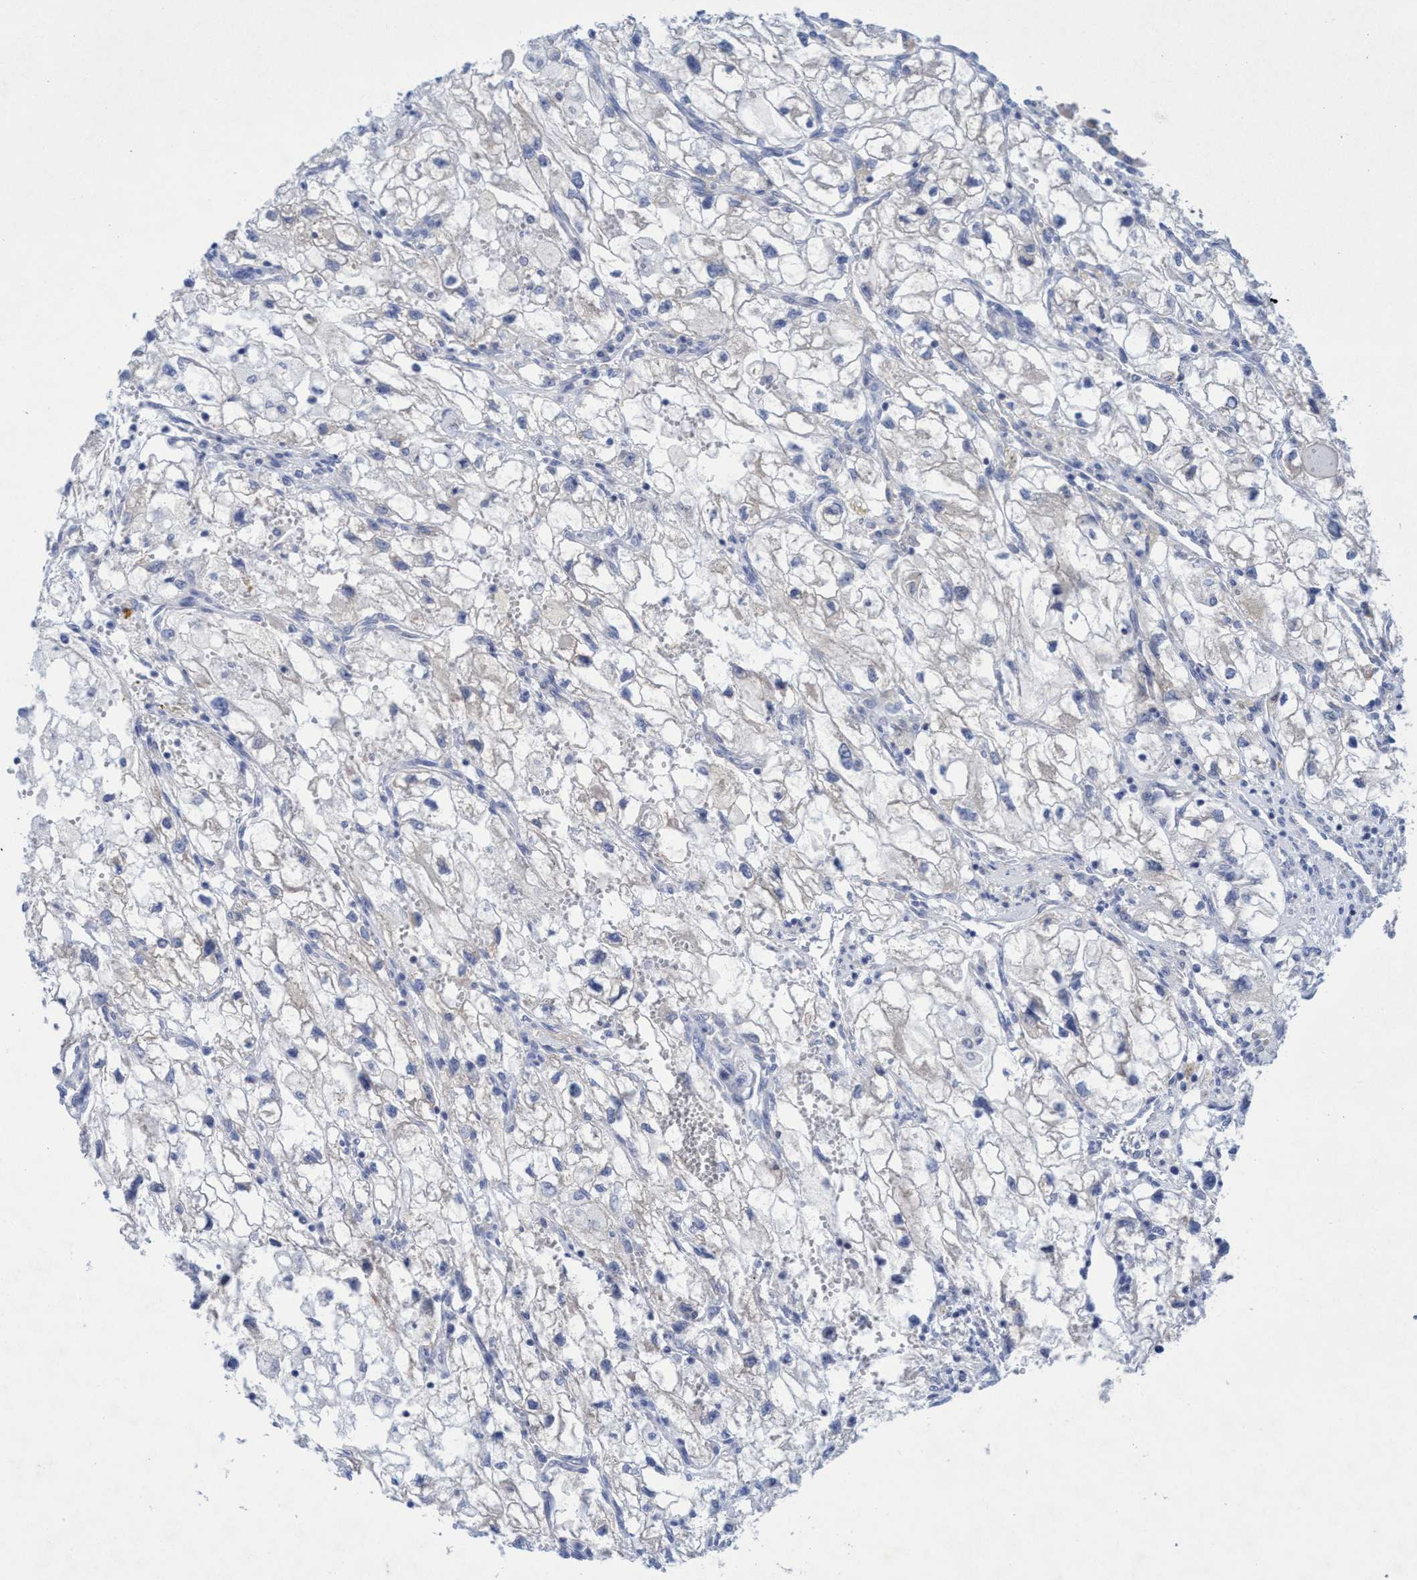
{"staining": {"intensity": "negative", "quantity": "none", "location": "none"}, "tissue": "renal cancer", "cell_type": "Tumor cells", "image_type": "cancer", "snomed": [{"axis": "morphology", "description": "Adenocarcinoma, NOS"}, {"axis": "topography", "description": "Kidney"}], "caption": "Human renal cancer stained for a protein using immunohistochemistry displays no staining in tumor cells.", "gene": "RSAD1", "patient": {"sex": "female", "age": 70}}